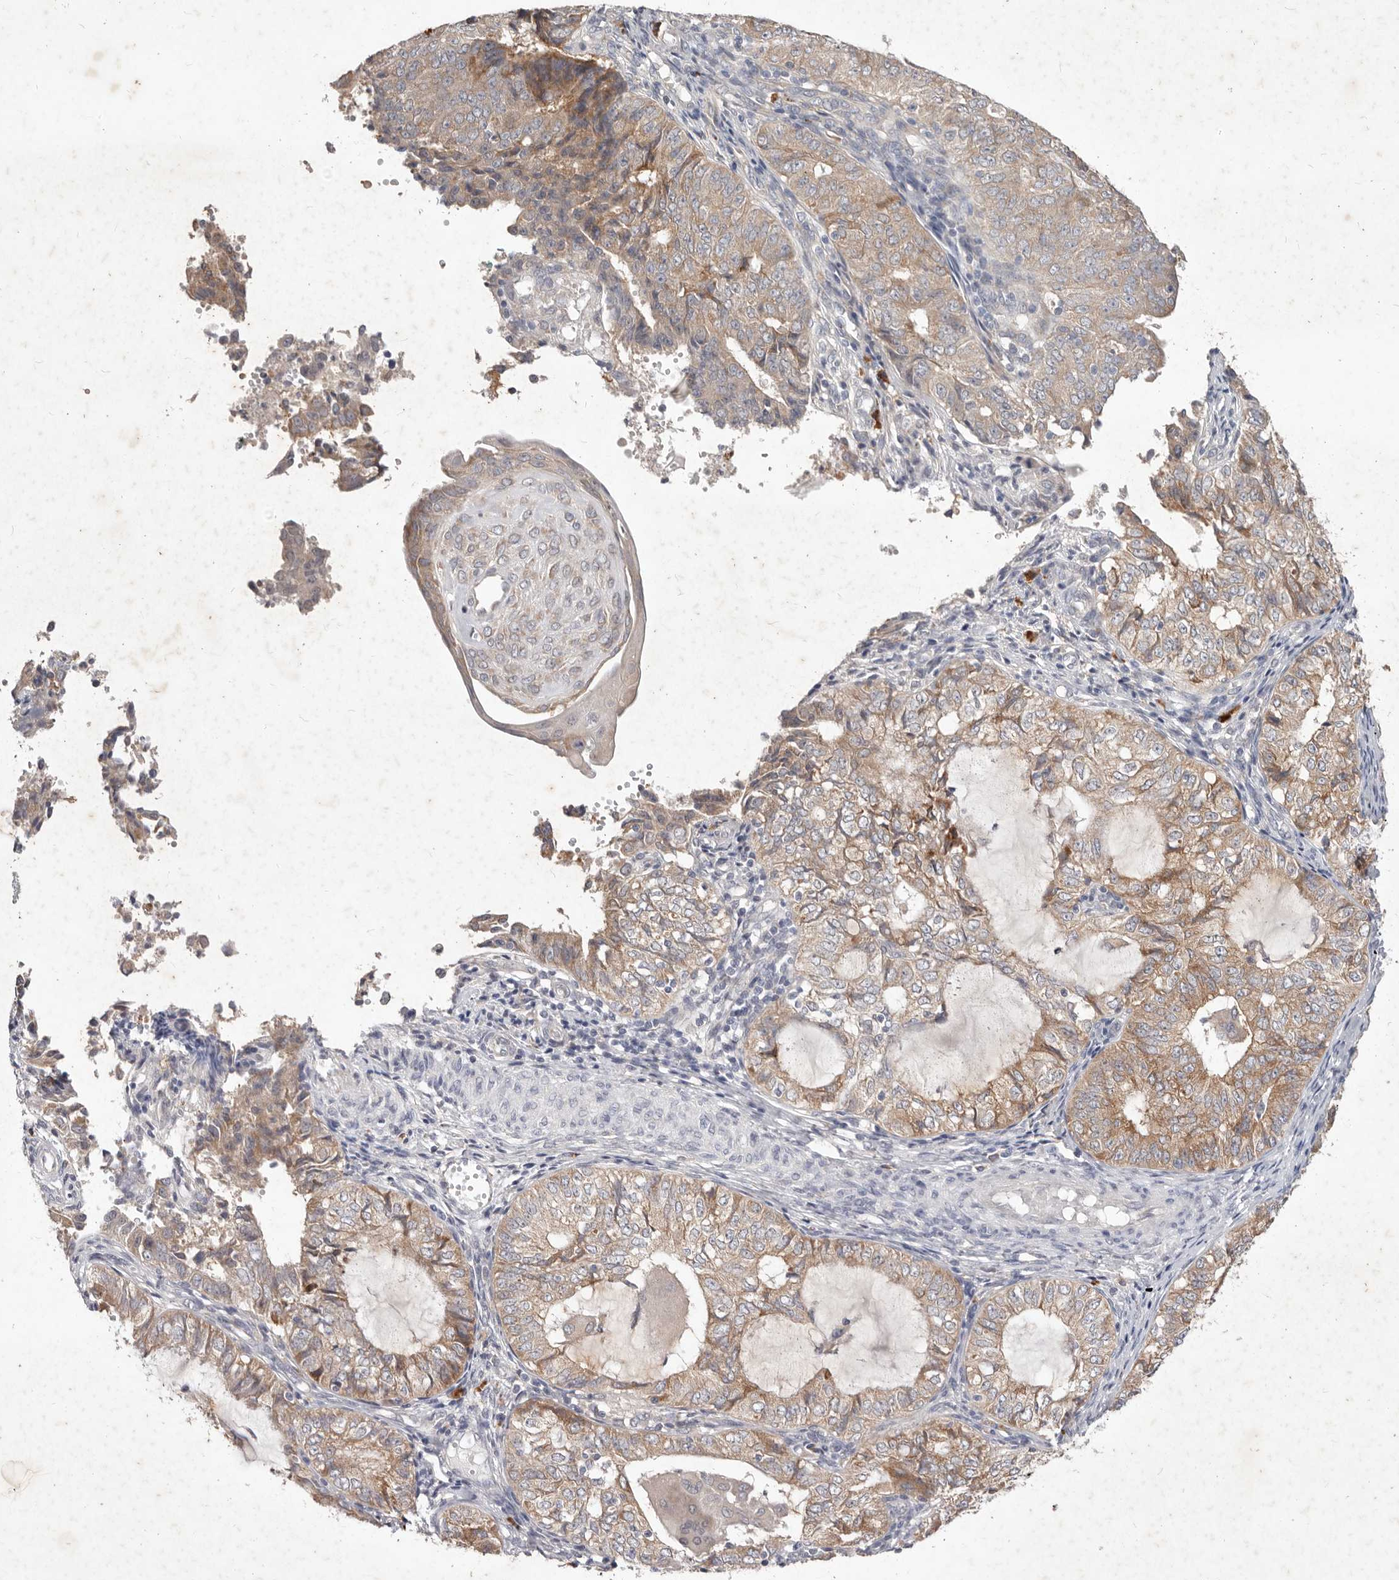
{"staining": {"intensity": "moderate", "quantity": ">75%", "location": "cytoplasmic/membranous"}, "tissue": "endometrial cancer", "cell_type": "Tumor cells", "image_type": "cancer", "snomed": [{"axis": "morphology", "description": "Adenocarcinoma, NOS"}, {"axis": "topography", "description": "Endometrium"}], "caption": "The image demonstrates a brown stain indicating the presence of a protein in the cytoplasmic/membranous of tumor cells in endometrial adenocarcinoma.", "gene": "WDR77", "patient": {"sex": "female", "age": 32}}